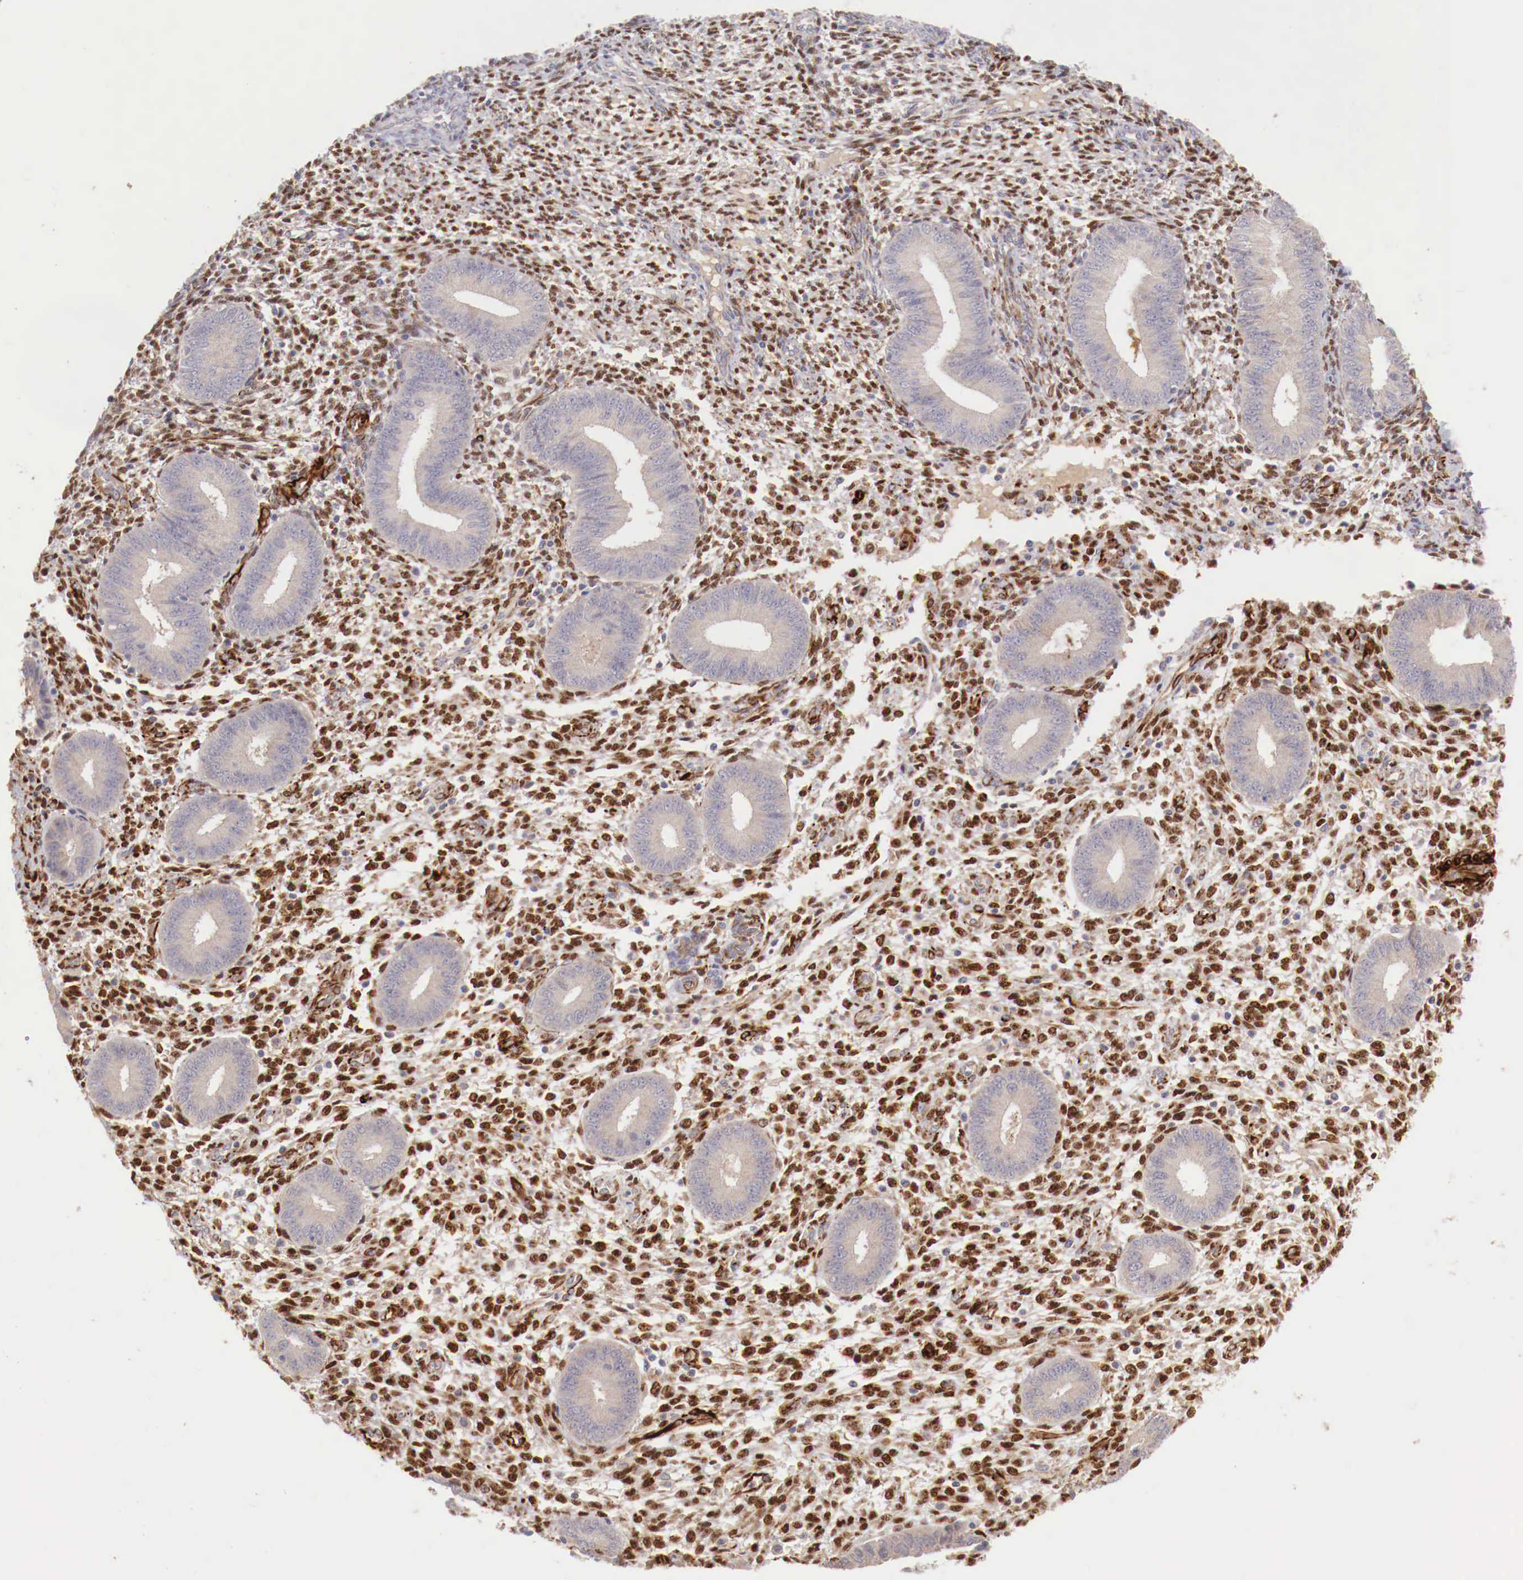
{"staining": {"intensity": "strong", "quantity": ">75%", "location": "nuclear"}, "tissue": "endometrium", "cell_type": "Cells in endometrial stroma", "image_type": "normal", "snomed": [{"axis": "morphology", "description": "Normal tissue, NOS"}, {"axis": "topography", "description": "Endometrium"}], "caption": "Protein expression by immunohistochemistry (IHC) exhibits strong nuclear positivity in about >75% of cells in endometrial stroma in unremarkable endometrium.", "gene": "WT1", "patient": {"sex": "female", "age": 35}}